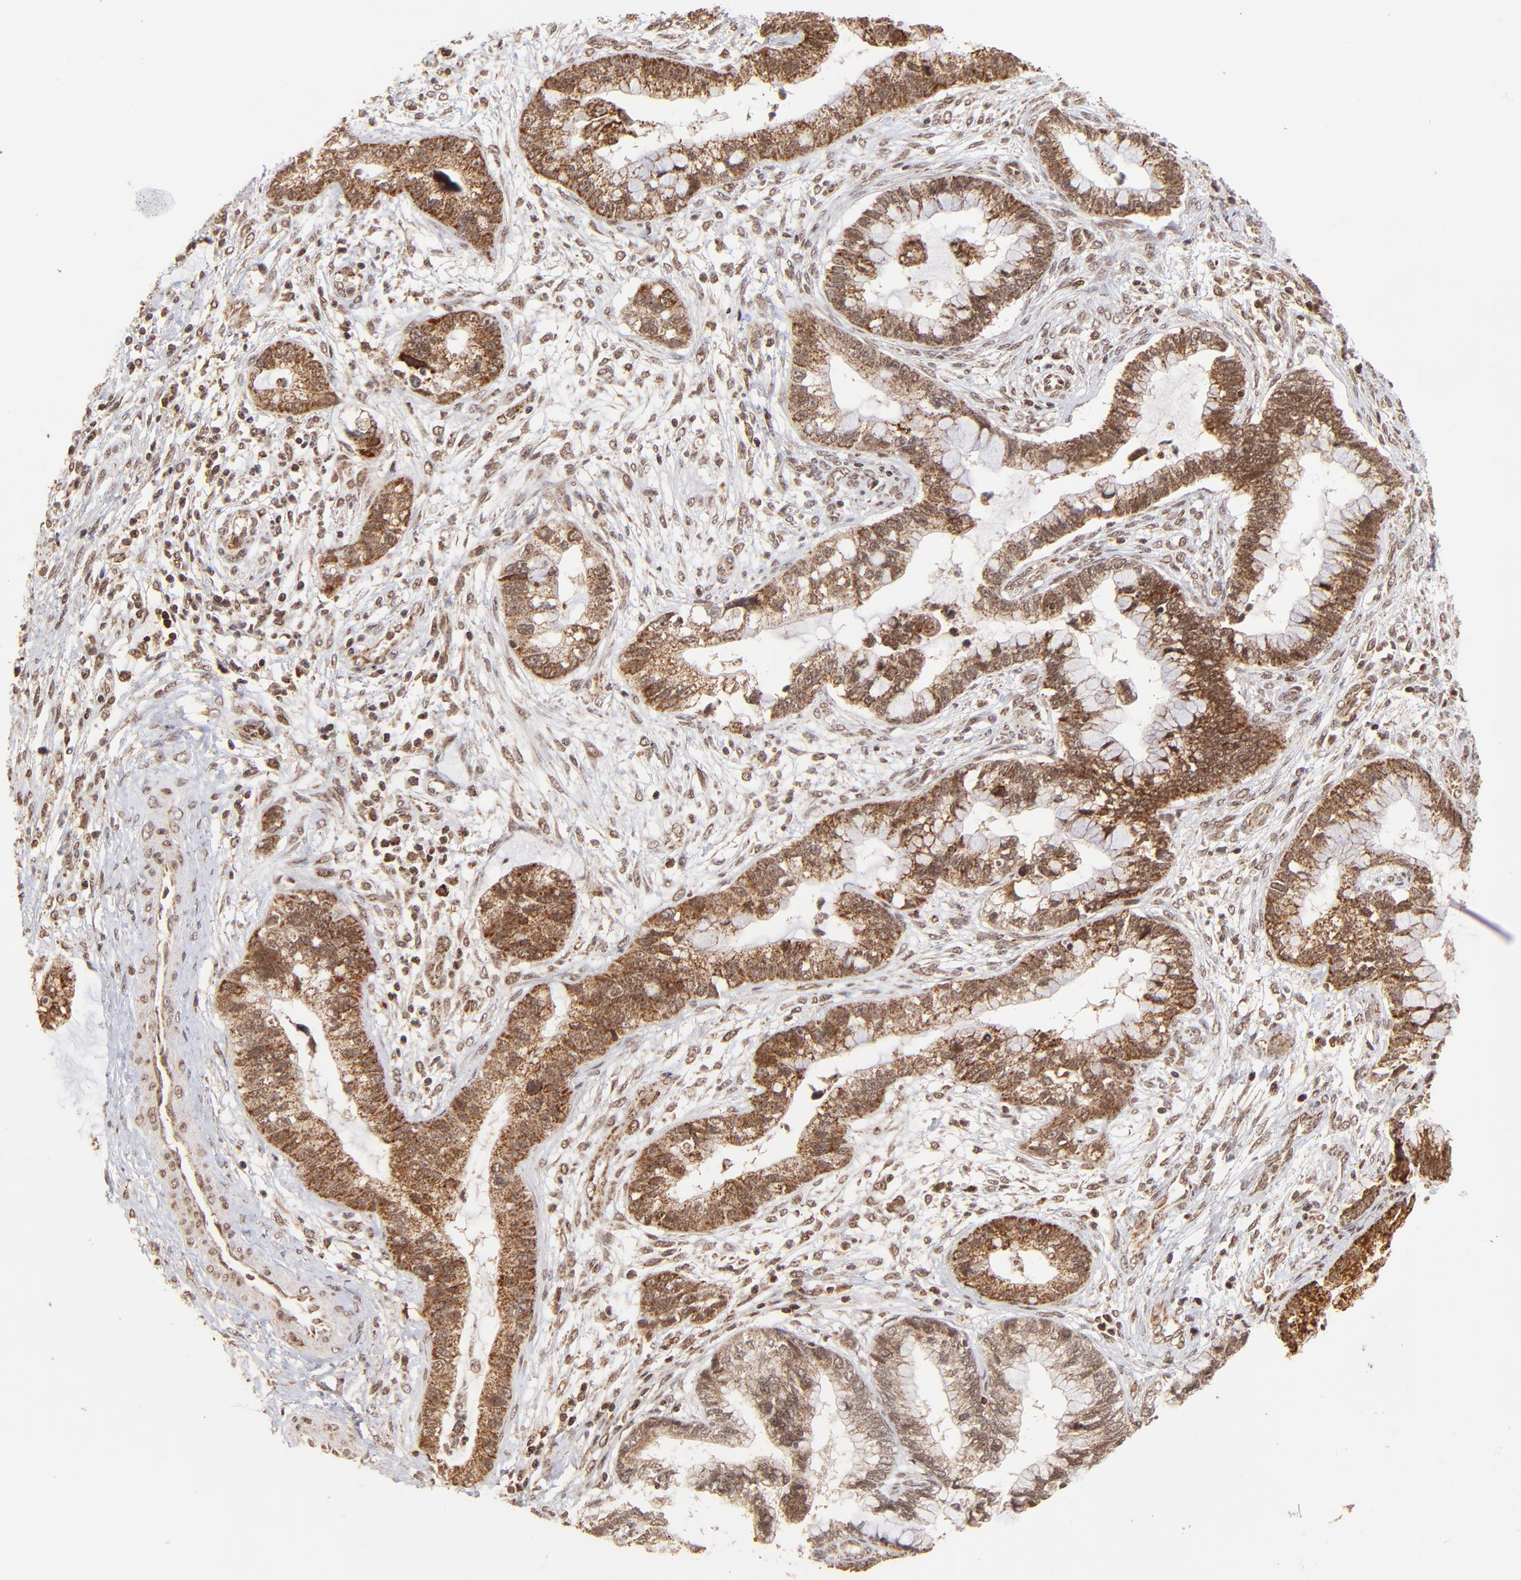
{"staining": {"intensity": "strong", "quantity": ">75%", "location": "cytoplasmic/membranous"}, "tissue": "cervical cancer", "cell_type": "Tumor cells", "image_type": "cancer", "snomed": [{"axis": "morphology", "description": "Adenocarcinoma, NOS"}, {"axis": "topography", "description": "Cervix"}], "caption": "Strong cytoplasmic/membranous expression for a protein is present in approximately >75% of tumor cells of cervical cancer (adenocarcinoma) using immunohistochemistry.", "gene": "MED15", "patient": {"sex": "female", "age": 44}}